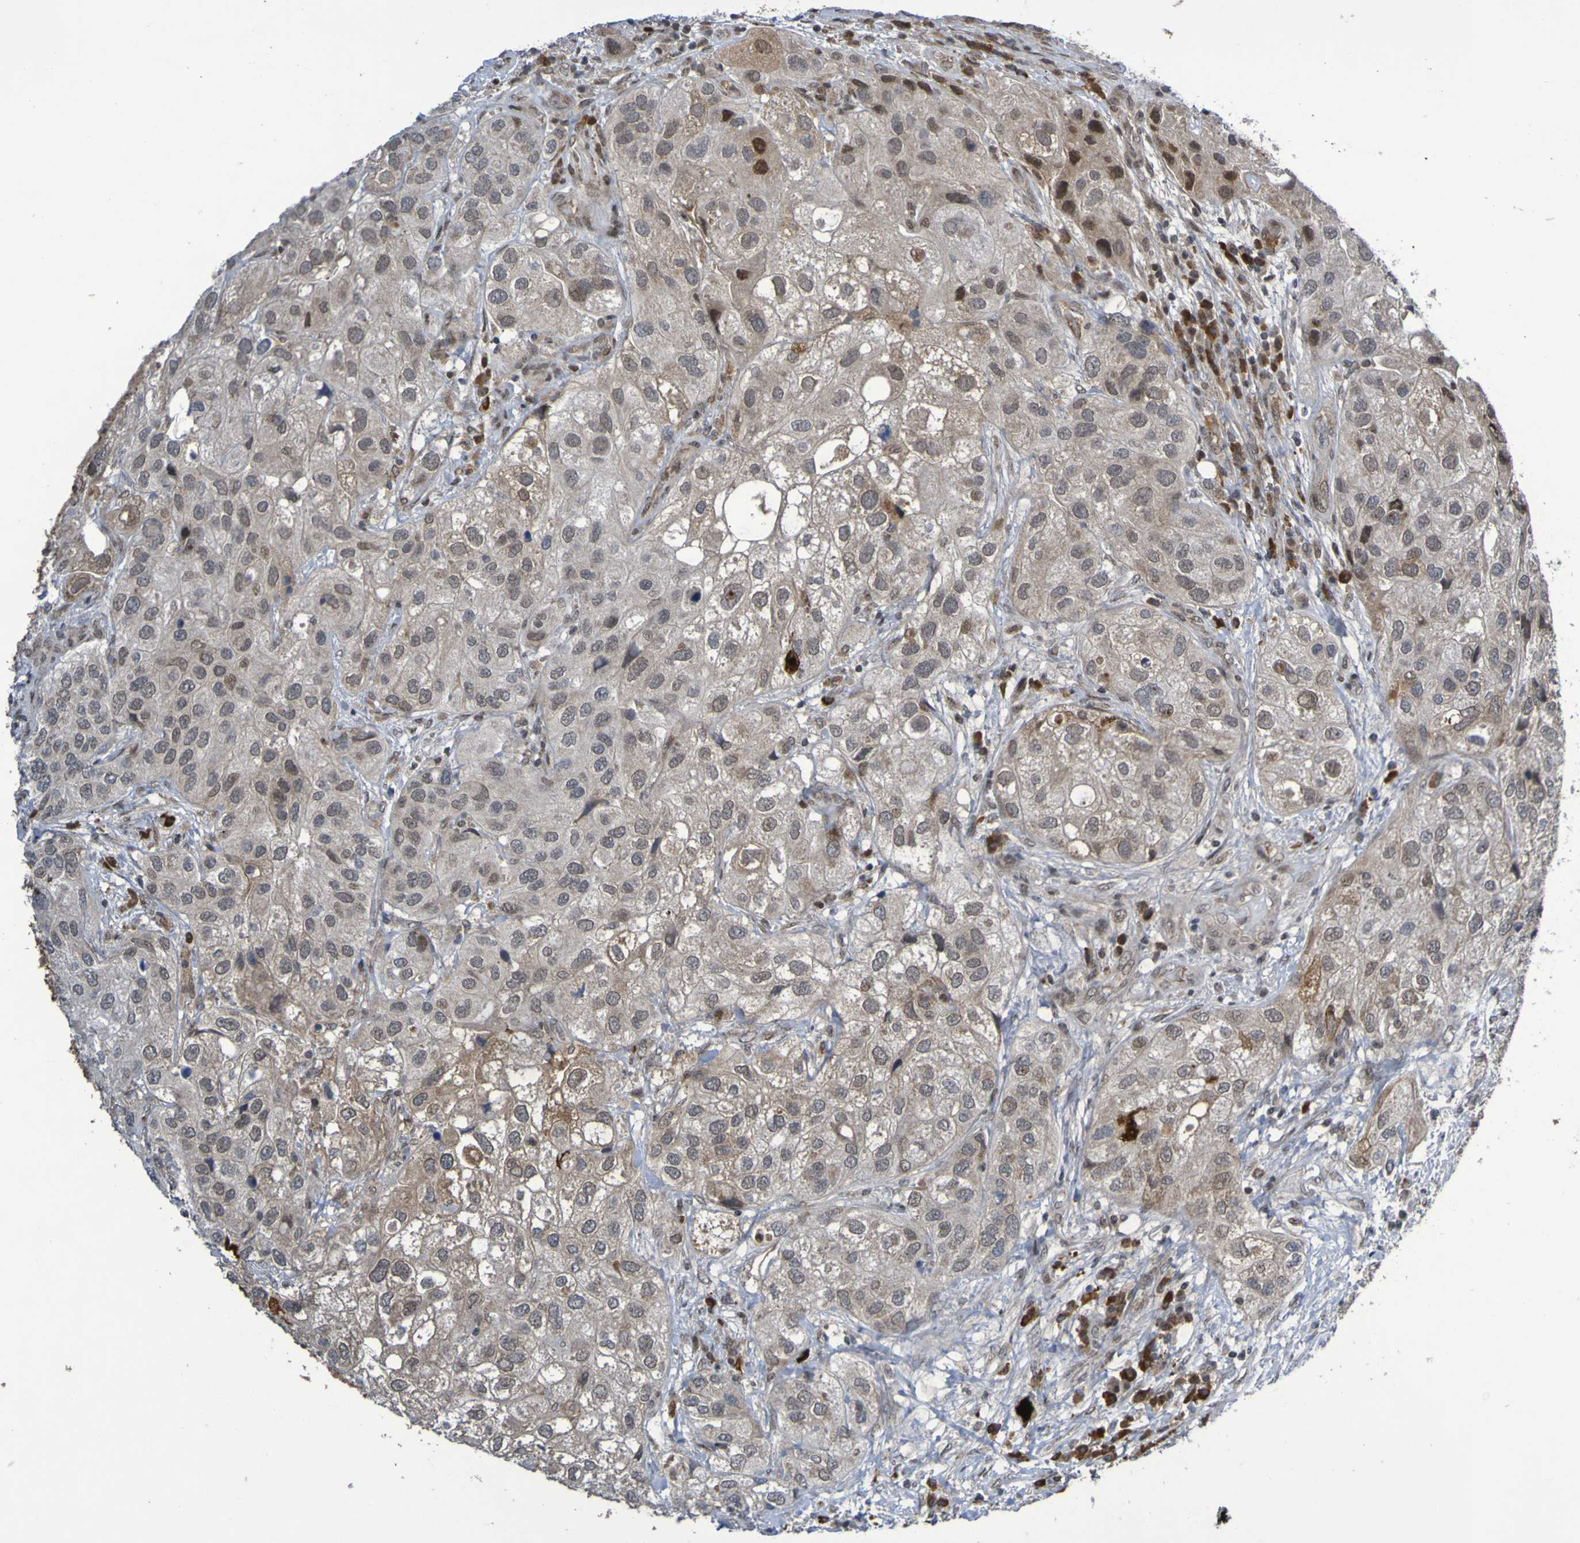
{"staining": {"intensity": "strong", "quantity": "<25%", "location": "cytoplasmic/membranous,nuclear"}, "tissue": "urothelial cancer", "cell_type": "Tumor cells", "image_type": "cancer", "snomed": [{"axis": "morphology", "description": "Urothelial carcinoma, High grade"}, {"axis": "topography", "description": "Urinary bladder"}], "caption": "Immunohistochemistry (DAB (3,3'-diaminobenzidine)) staining of urothelial carcinoma (high-grade) reveals strong cytoplasmic/membranous and nuclear protein staining in about <25% of tumor cells. The protein is stained brown, and the nuclei are stained in blue (DAB (3,3'-diaminobenzidine) IHC with brightfield microscopy, high magnification).", "gene": "ITLN1", "patient": {"sex": "female", "age": 64}}